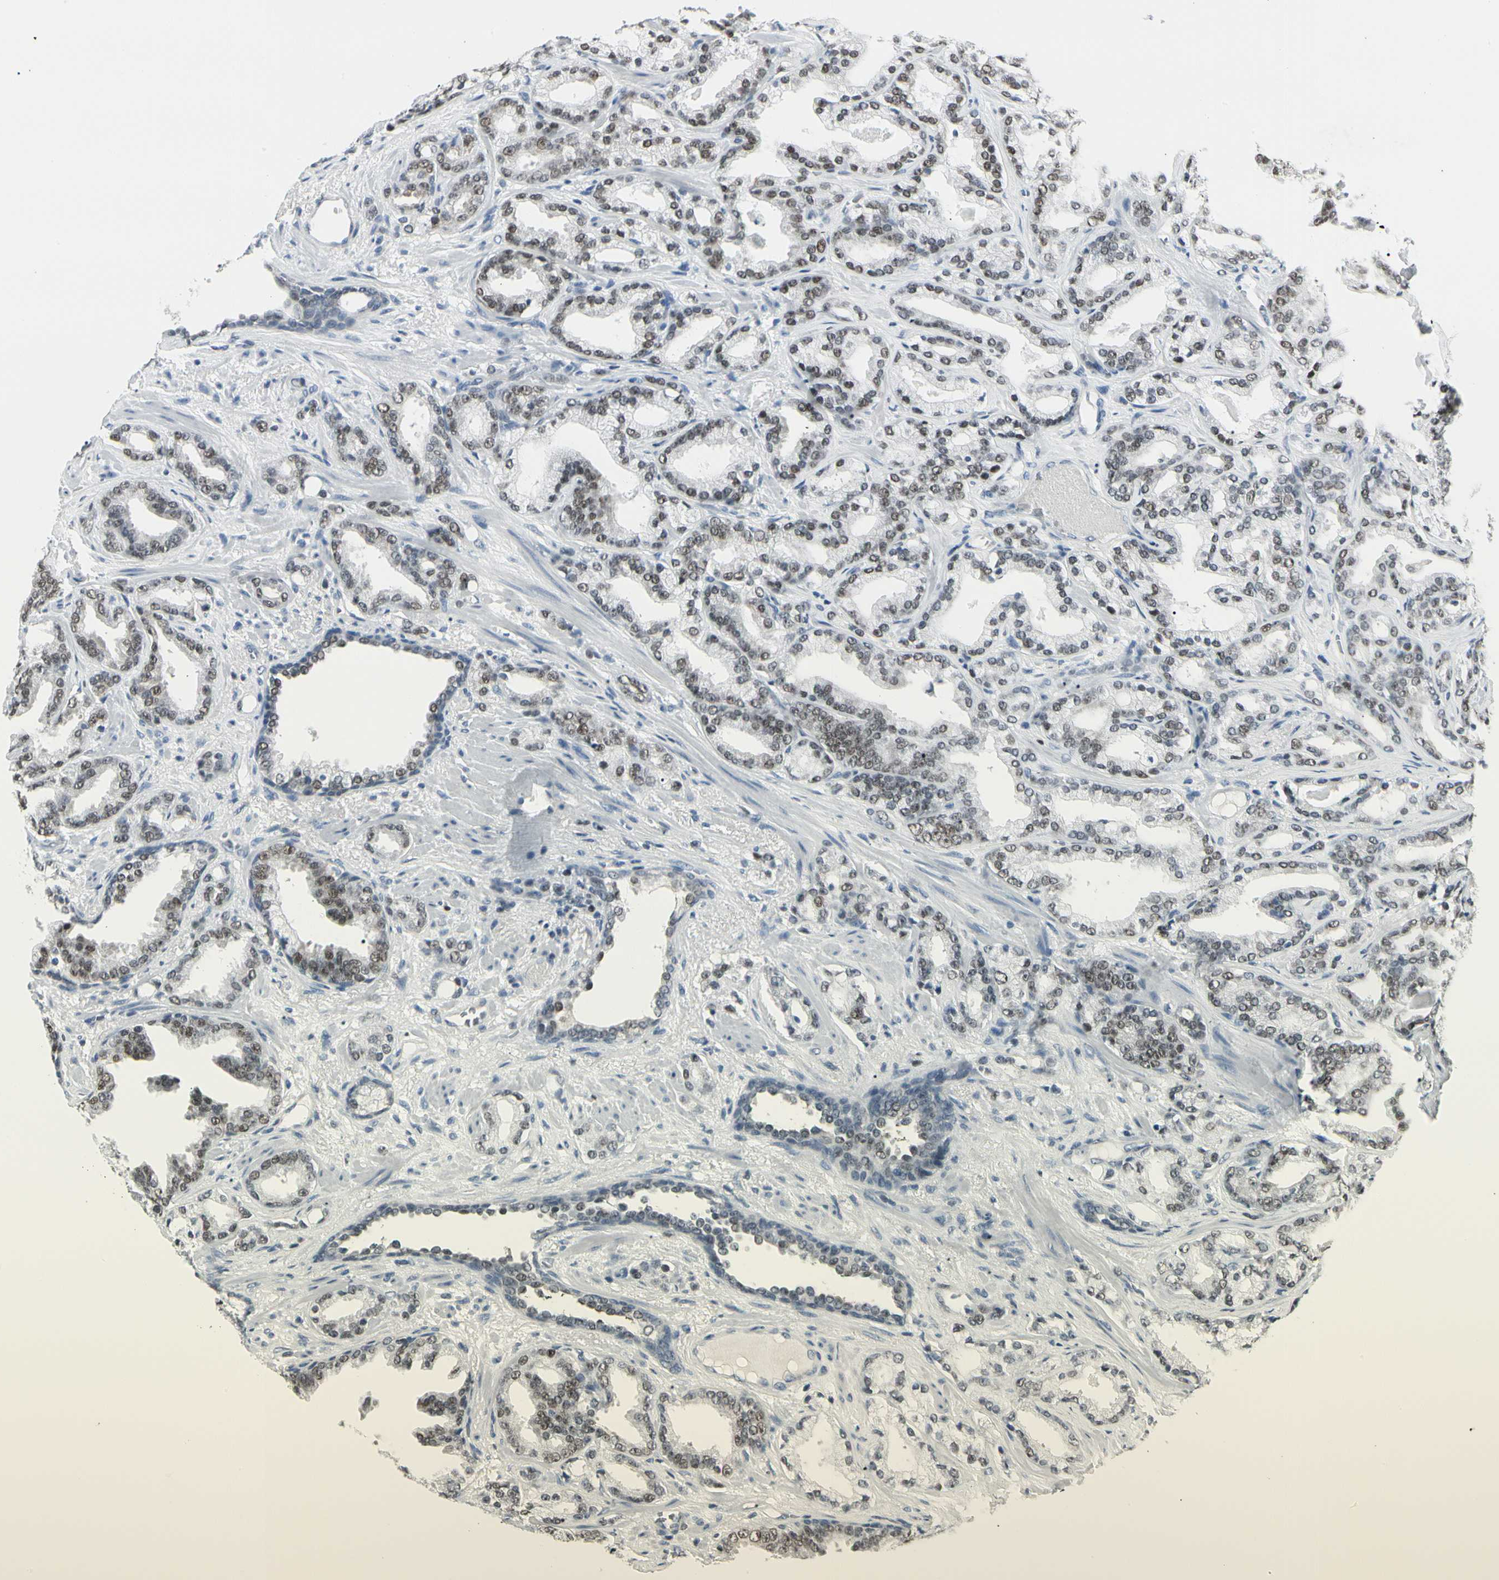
{"staining": {"intensity": "moderate", "quantity": ">75%", "location": "nuclear"}, "tissue": "prostate cancer", "cell_type": "Tumor cells", "image_type": "cancer", "snomed": [{"axis": "morphology", "description": "Adenocarcinoma, Low grade"}, {"axis": "topography", "description": "Prostate"}], "caption": "Protein staining shows moderate nuclear expression in approximately >75% of tumor cells in prostate adenocarcinoma (low-grade). The protein is stained brown, and the nuclei are stained in blue (DAB (3,3'-diaminobenzidine) IHC with brightfield microscopy, high magnification).", "gene": "ZBTB7B", "patient": {"sex": "male", "age": 63}}